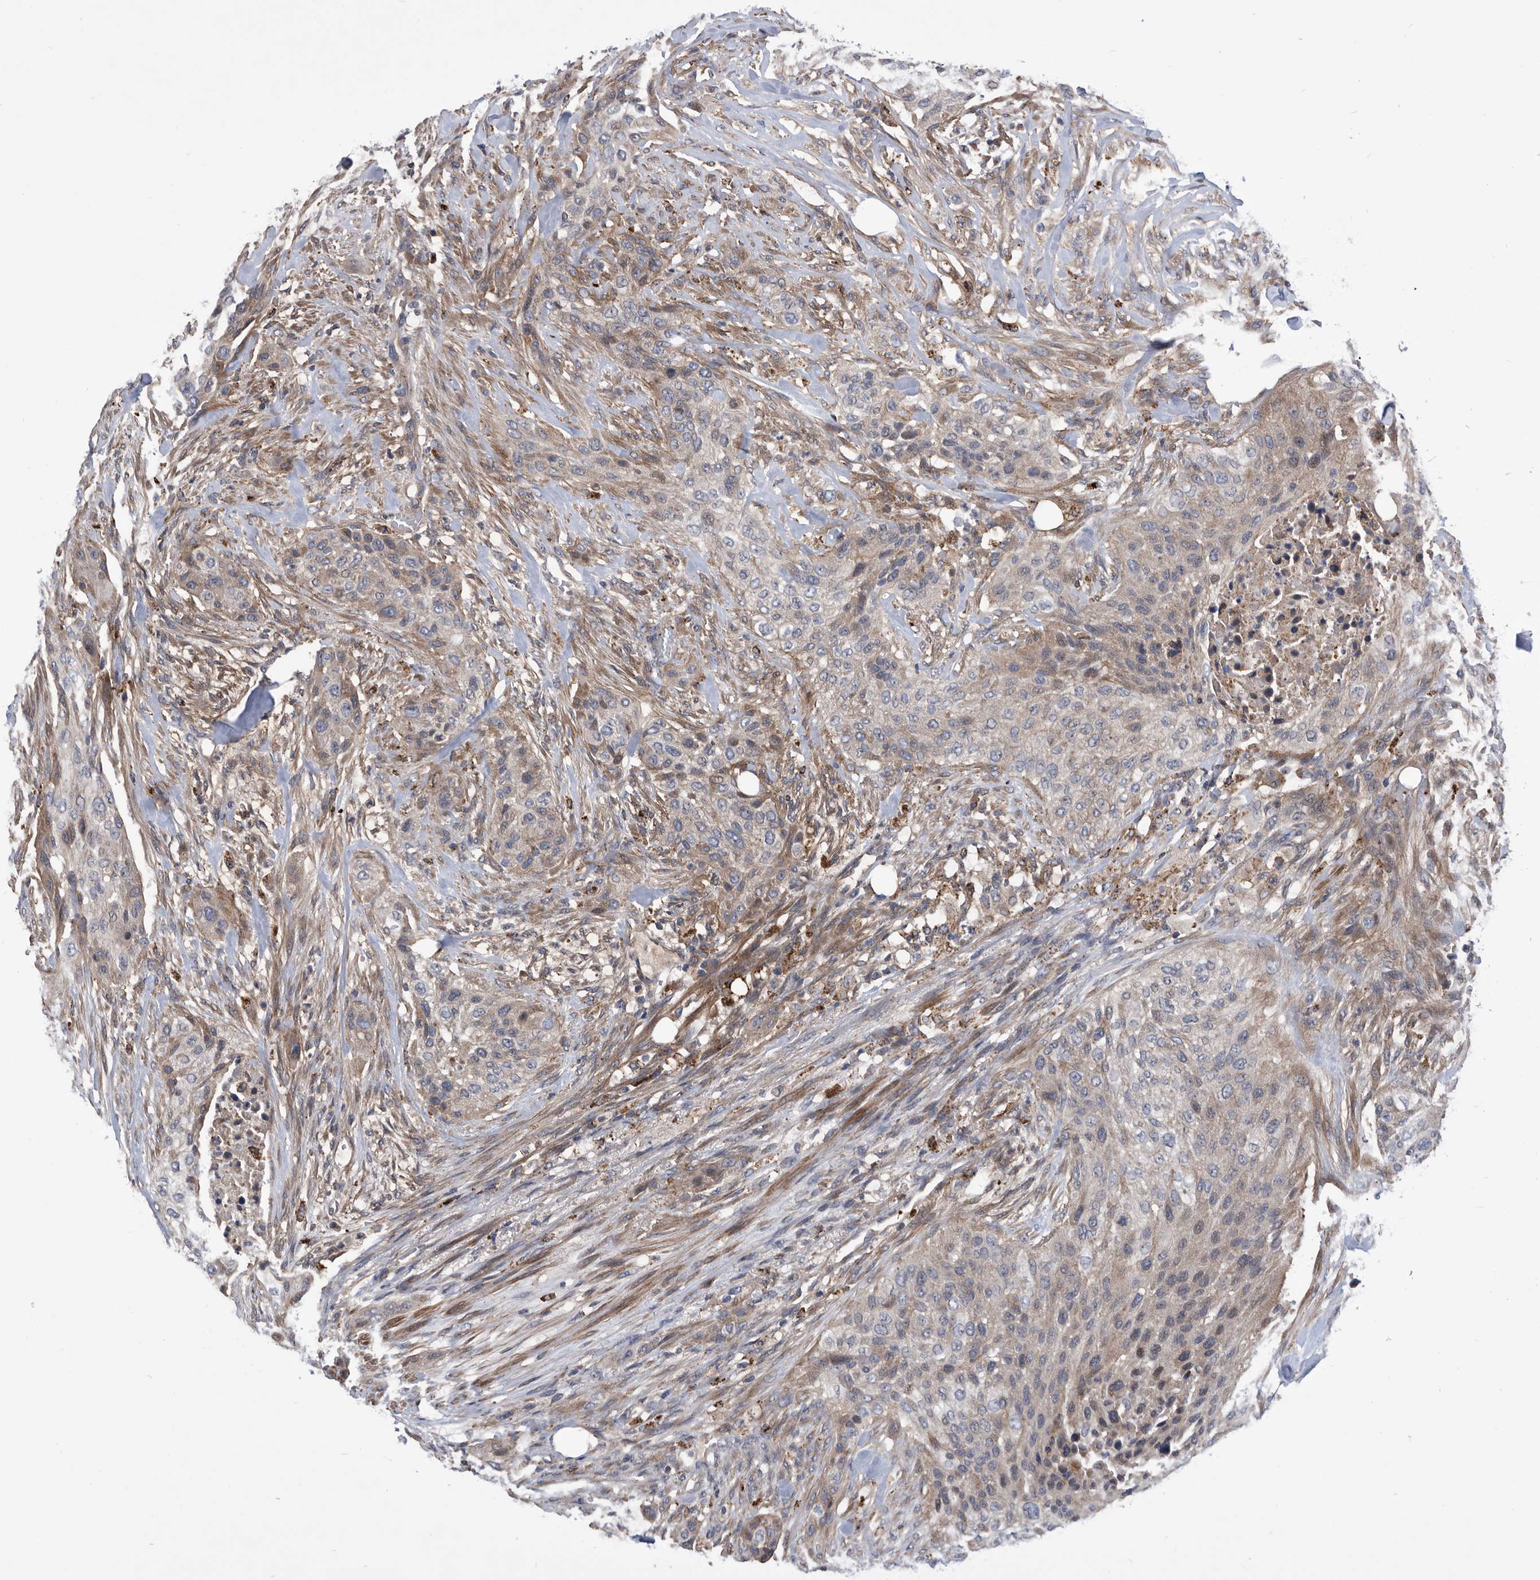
{"staining": {"intensity": "weak", "quantity": "<25%", "location": "cytoplasmic/membranous"}, "tissue": "urothelial cancer", "cell_type": "Tumor cells", "image_type": "cancer", "snomed": [{"axis": "morphology", "description": "Urothelial carcinoma, High grade"}, {"axis": "topography", "description": "Urinary bladder"}], "caption": "An image of urothelial cancer stained for a protein reveals no brown staining in tumor cells.", "gene": "BAIAP3", "patient": {"sex": "male", "age": 35}}